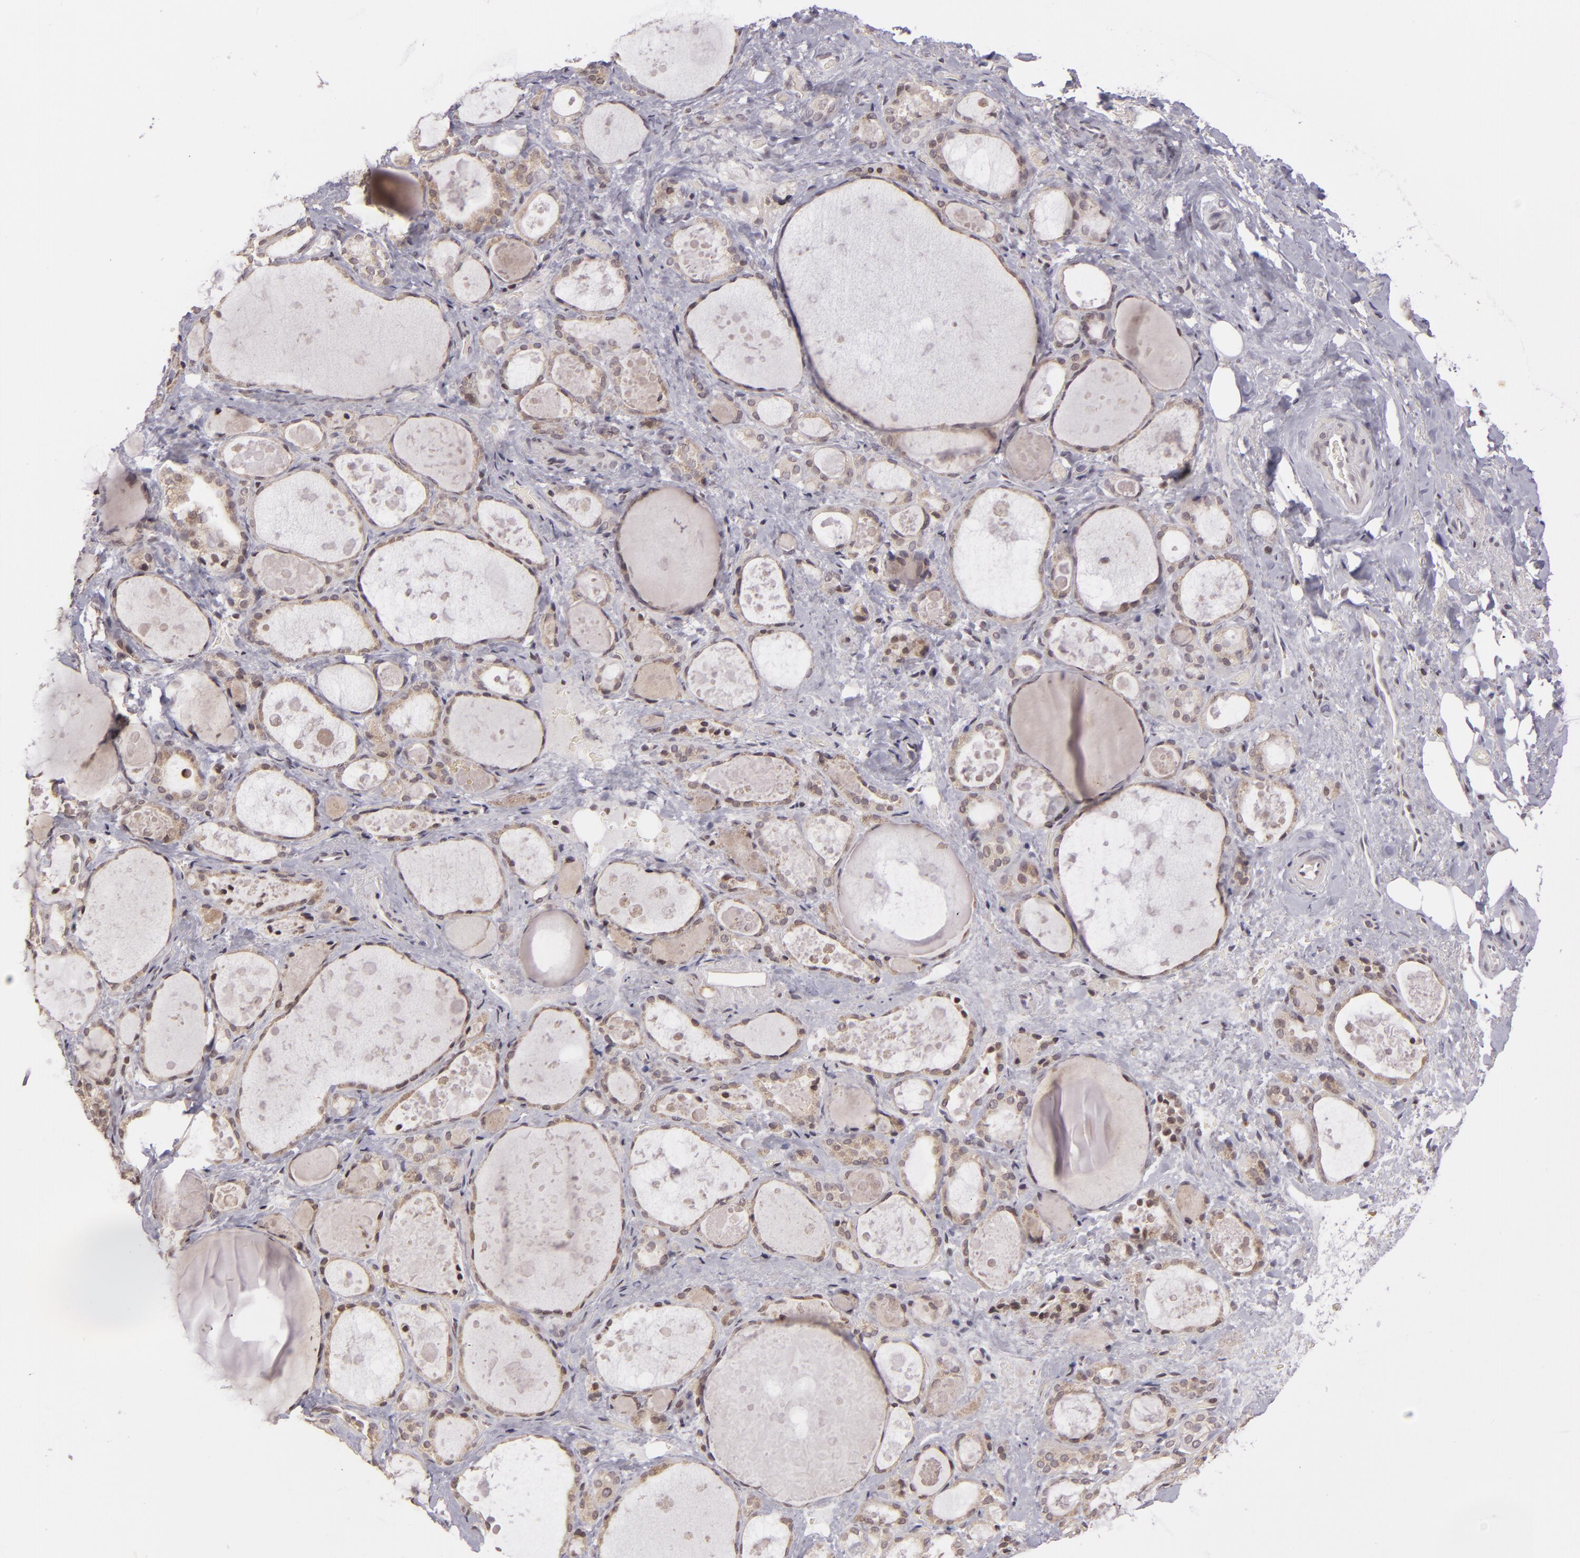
{"staining": {"intensity": "weak", "quantity": "25%-75%", "location": "nuclear"}, "tissue": "thyroid gland", "cell_type": "Glandular cells", "image_type": "normal", "snomed": [{"axis": "morphology", "description": "Normal tissue, NOS"}, {"axis": "topography", "description": "Thyroid gland"}], "caption": "Benign thyroid gland was stained to show a protein in brown. There is low levels of weak nuclear positivity in about 25%-75% of glandular cells. (DAB IHC, brown staining for protein, blue staining for nuclei).", "gene": "AKAP6", "patient": {"sex": "female", "age": 75}}